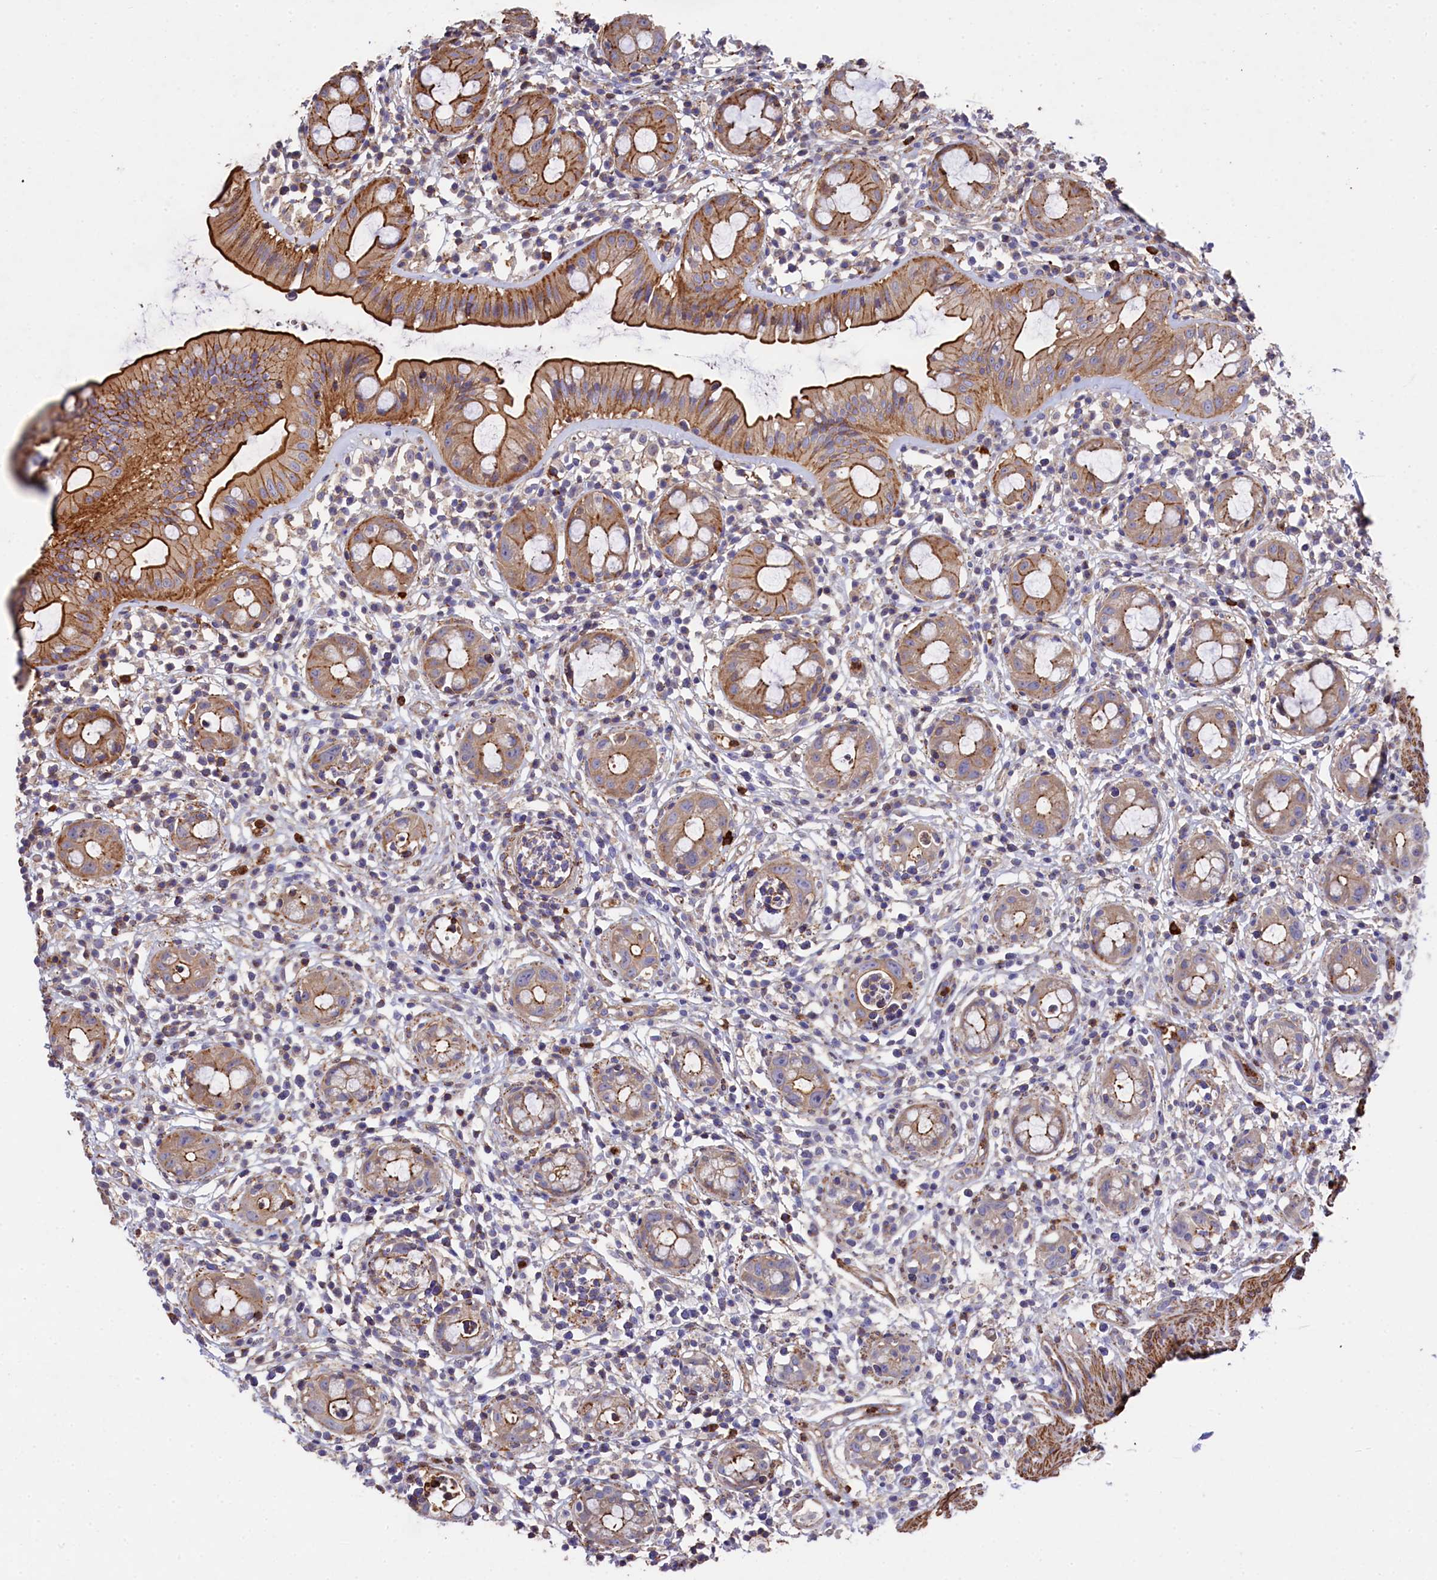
{"staining": {"intensity": "strong", "quantity": "25%-75%", "location": "cytoplasmic/membranous"}, "tissue": "rectum", "cell_type": "Glandular cells", "image_type": "normal", "snomed": [{"axis": "morphology", "description": "Normal tissue, NOS"}, {"axis": "topography", "description": "Rectum"}], "caption": "Immunohistochemical staining of unremarkable rectum exhibits high levels of strong cytoplasmic/membranous expression in about 25%-75% of glandular cells. (DAB = brown stain, brightfield microscopy at high magnification).", "gene": "RAPSN", "patient": {"sex": "female", "age": 57}}